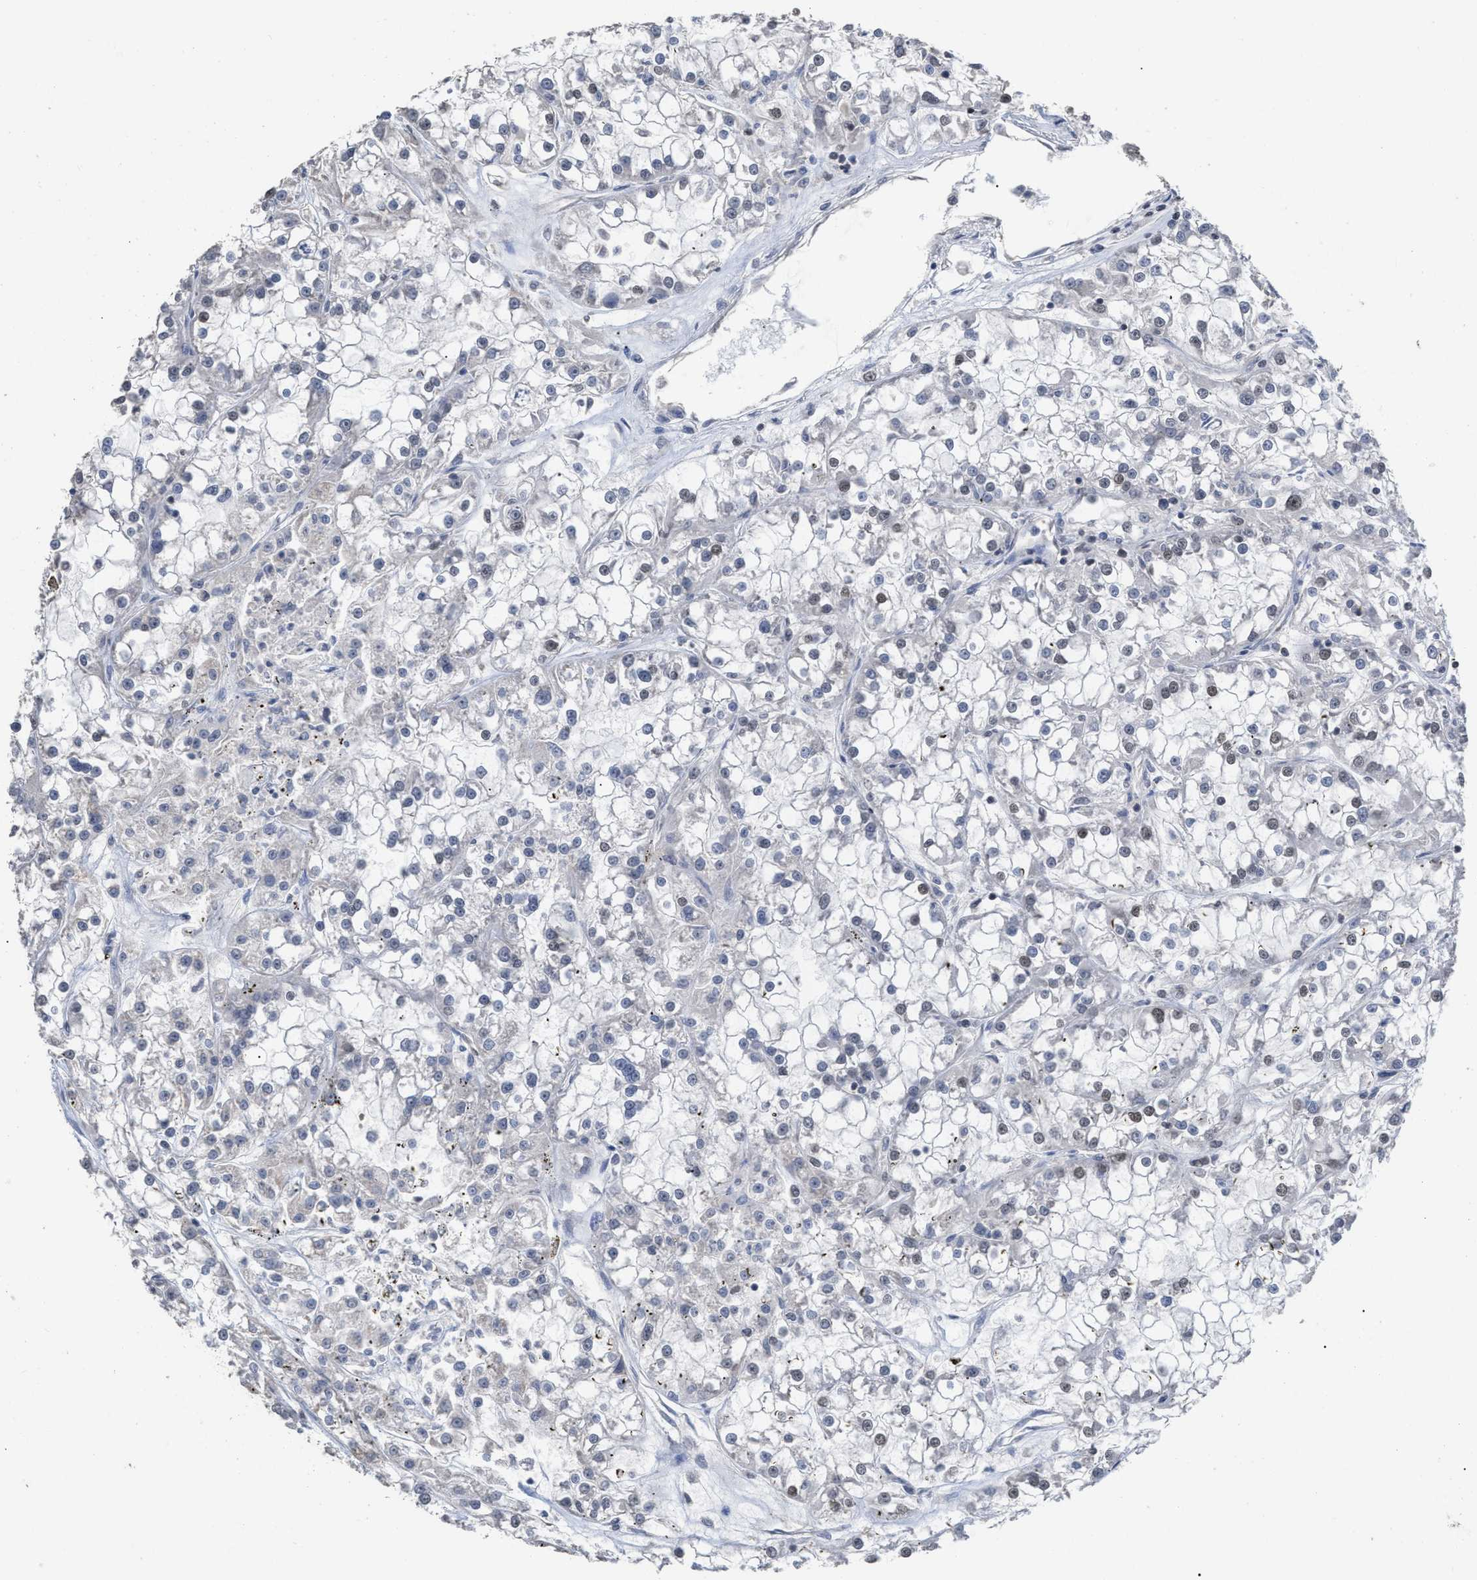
{"staining": {"intensity": "negative", "quantity": "none", "location": "none"}, "tissue": "renal cancer", "cell_type": "Tumor cells", "image_type": "cancer", "snomed": [{"axis": "morphology", "description": "Adenocarcinoma, NOS"}, {"axis": "topography", "description": "Kidney"}], "caption": "This is an immunohistochemistry micrograph of human adenocarcinoma (renal). There is no staining in tumor cells.", "gene": "JAZF1", "patient": {"sex": "female", "age": 52}}